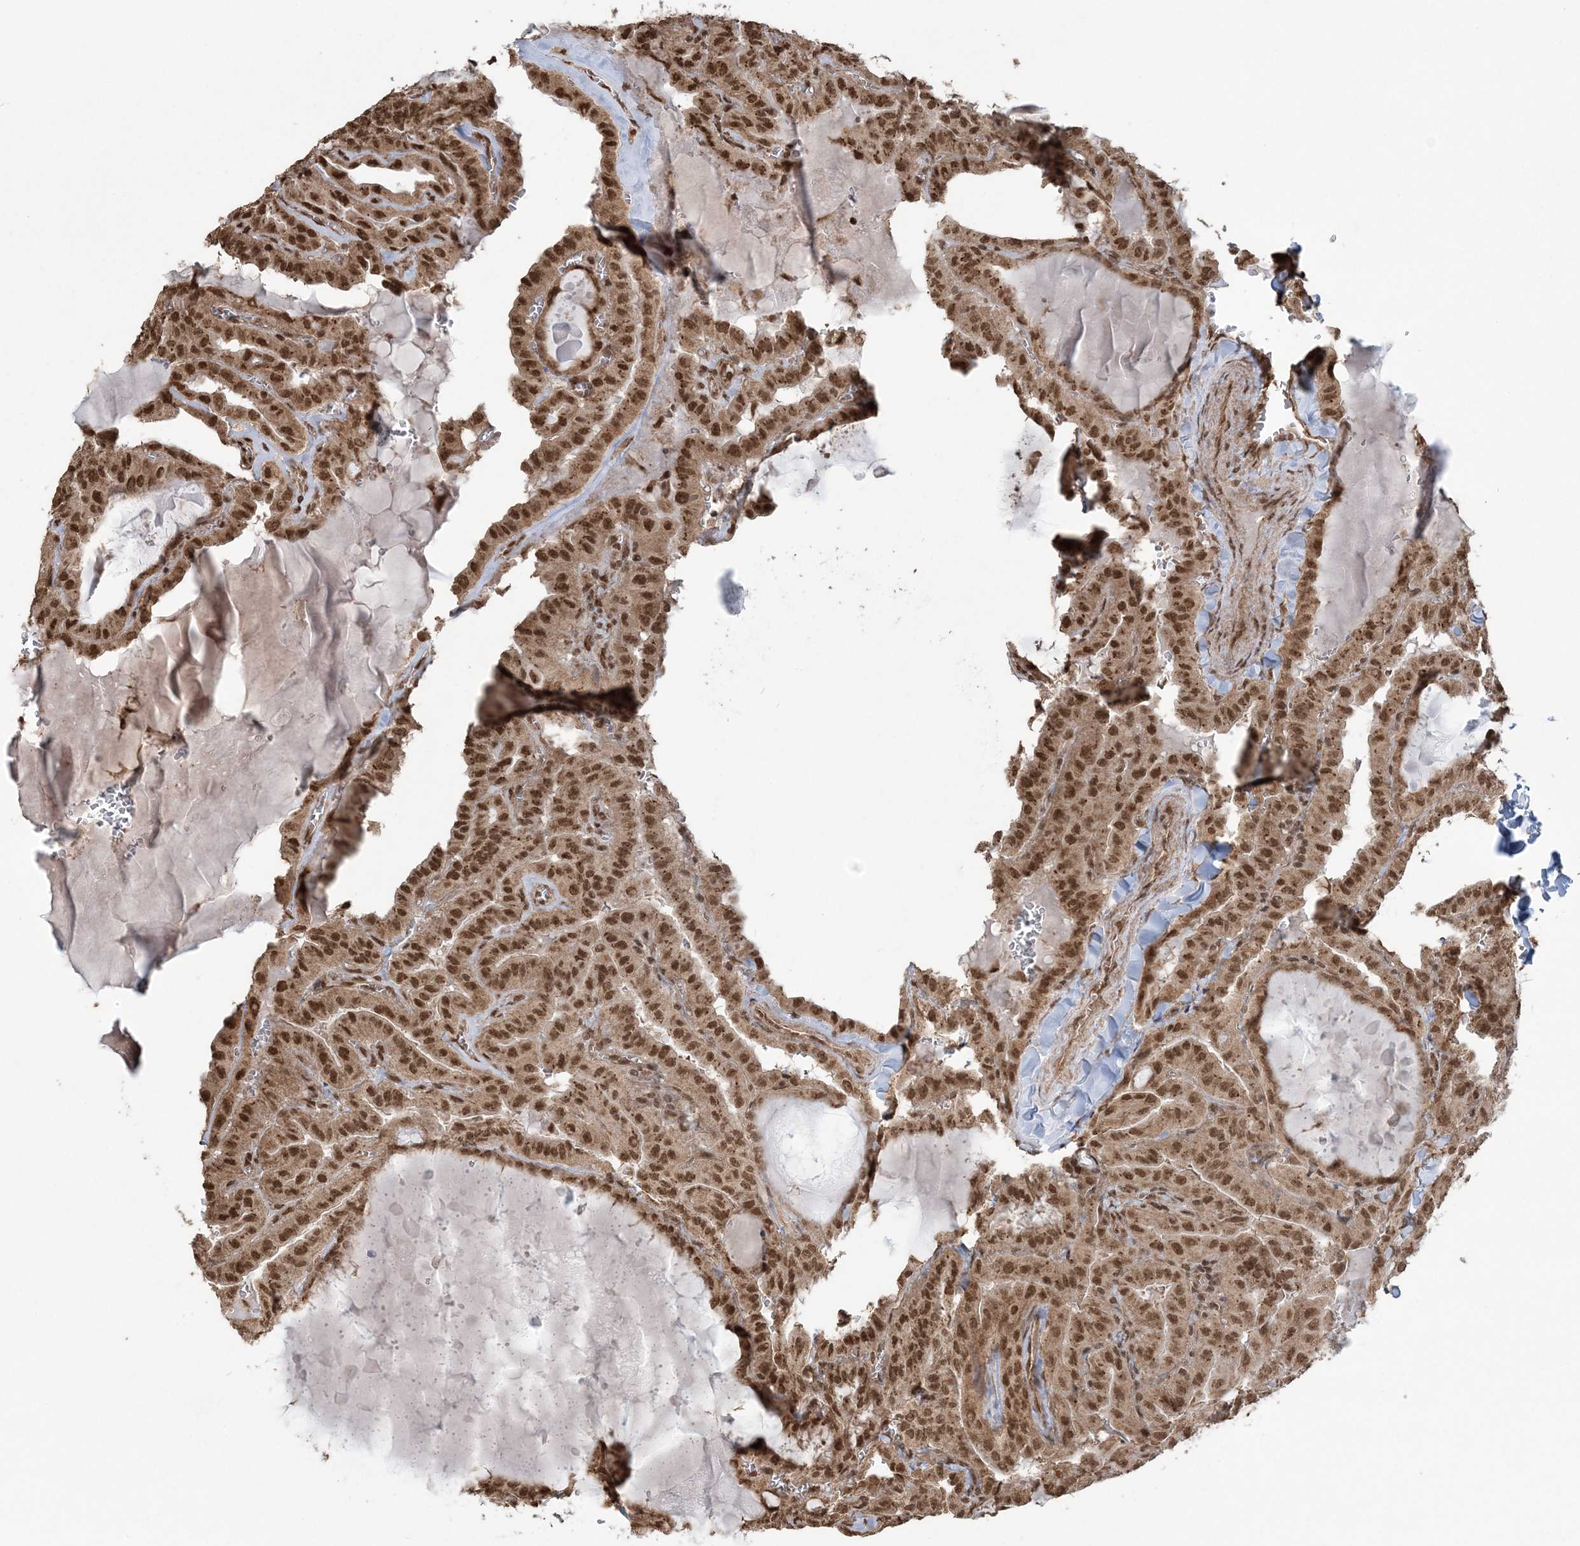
{"staining": {"intensity": "moderate", "quantity": ">75%", "location": "nuclear"}, "tissue": "thyroid cancer", "cell_type": "Tumor cells", "image_type": "cancer", "snomed": [{"axis": "morphology", "description": "Papillary adenocarcinoma, NOS"}, {"axis": "topography", "description": "Thyroid gland"}], "caption": "Papillary adenocarcinoma (thyroid) stained with a brown dye exhibits moderate nuclear positive positivity in approximately >75% of tumor cells.", "gene": "ZNF839", "patient": {"sex": "male", "age": 52}}